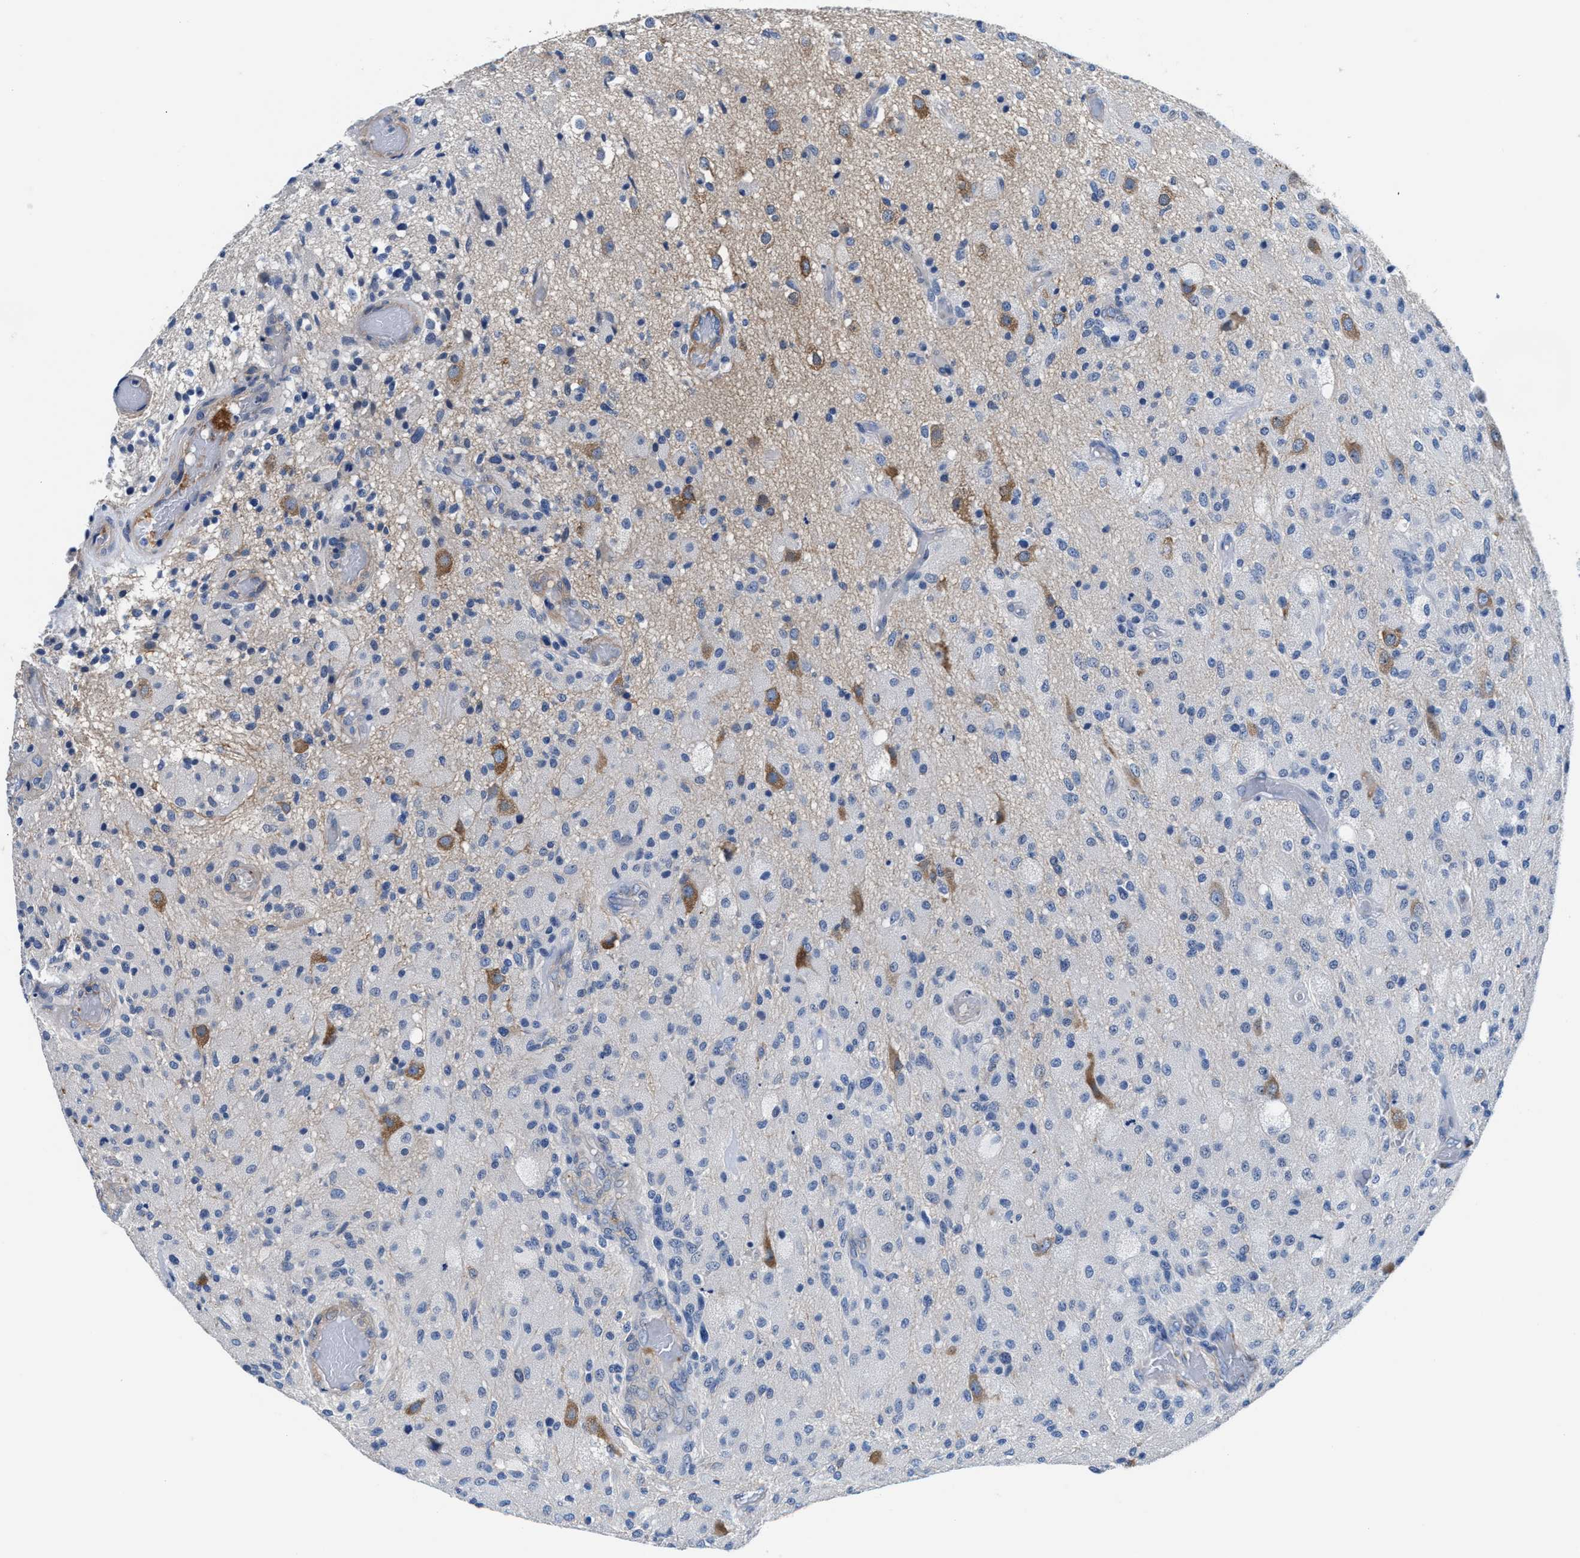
{"staining": {"intensity": "negative", "quantity": "none", "location": "none"}, "tissue": "glioma", "cell_type": "Tumor cells", "image_type": "cancer", "snomed": [{"axis": "morphology", "description": "Normal tissue, NOS"}, {"axis": "morphology", "description": "Glioma, malignant, High grade"}, {"axis": "topography", "description": "Cerebral cortex"}], "caption": "Immunohistochemistry histopathology image of neoplastic tissue: glioma stained with DAB (3,3'-diaminobenzidine) shows no significant protein staining in tumor cells.", "gene": "PARG", "patient": {"sex": "male", "age": 77}}